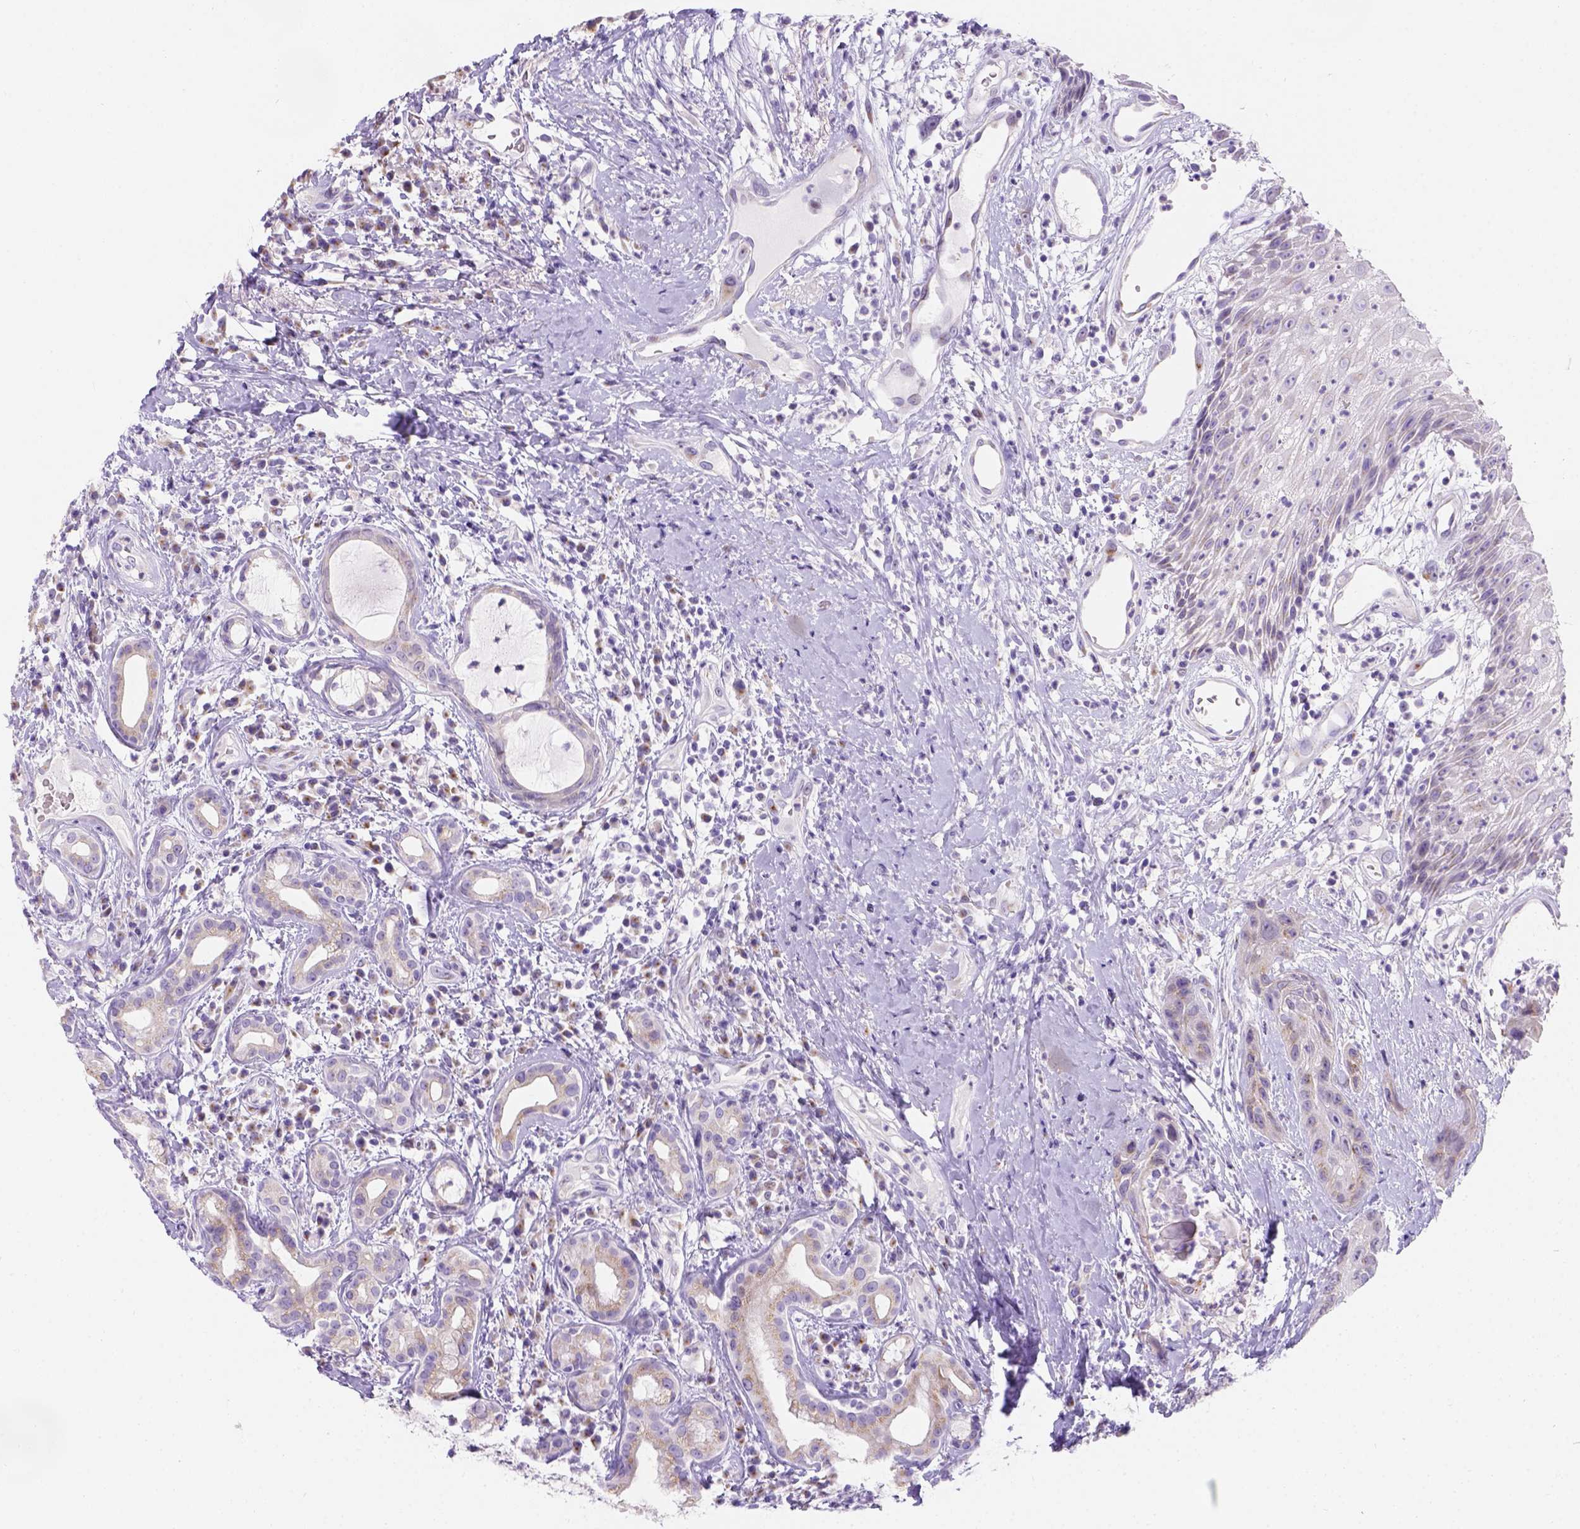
{"staining": {"intensity": "weak", "quantity": ">75%", "location": "cytoplasmic/membranous"}, "tissue": "head and neck cancer", "cell_type": "Tumor cells", "image_type": "cancer", "snomed": [{"axis": "morphology", "description": "Squamous cell carcinoma, NOS"}, {"axis": "topography", "description": "Head-Neck"}], "caption": "IHC histopathology image of head and neck squamous cell carcinoma stained for a protein (brown), which reveals low levels of weak cytoplasmic/membranous positivity in approximately >75% of tumor cells.", "gene": "PHF7", "patient": {"sex": "male", "age": 57}}